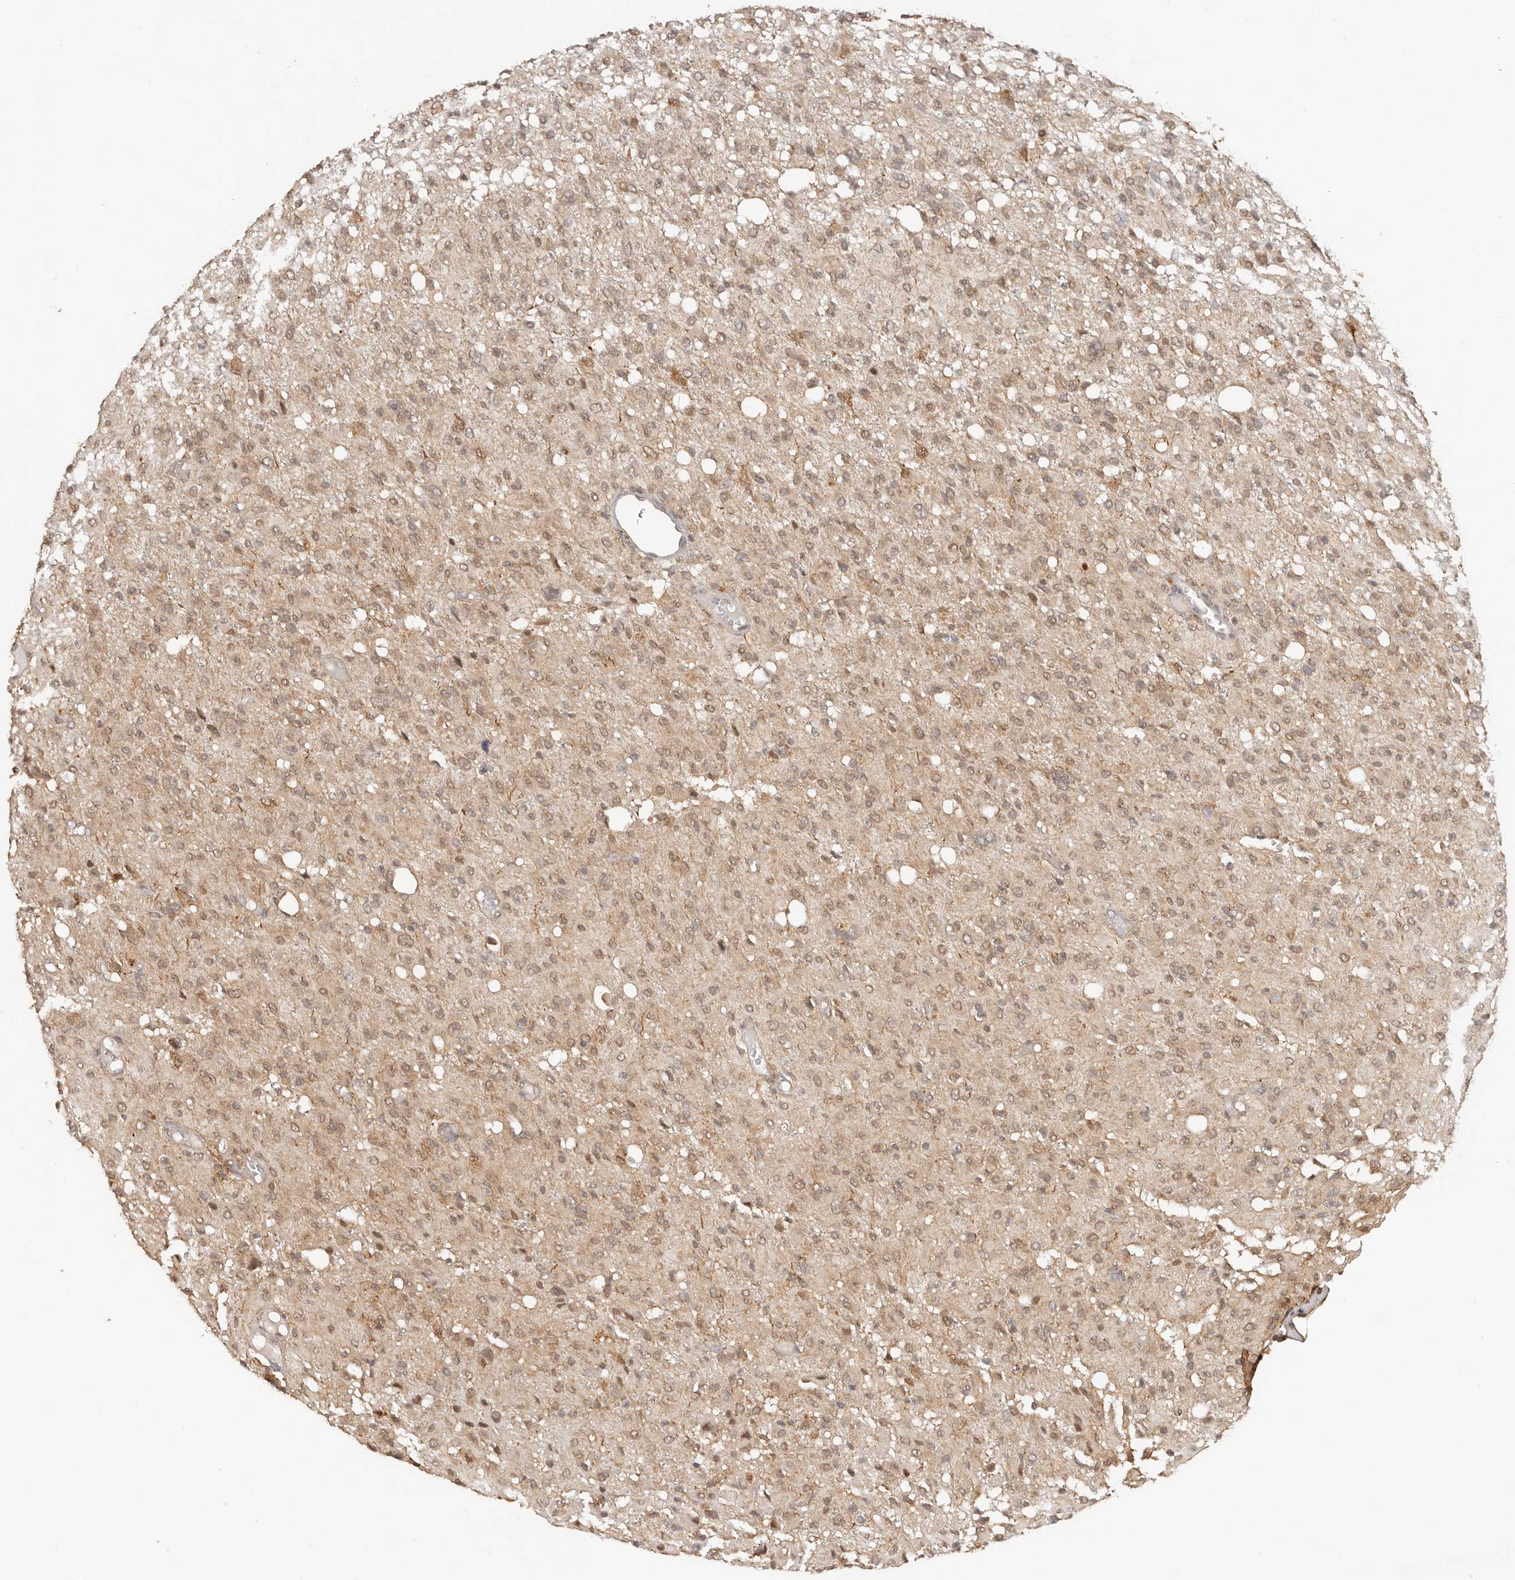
{"staining": {"intensity": "weak", "quantity": ">75%", "location": "nuclear"}, "tissue": "glioma", "cell_type": "Tumor cells", "image_type": "cancer", "snomed": [{"axis": "morphology", "description": "Glioma, malignant, High grade"}, {"axis": "topography", "description": "Brain"}], "caption": "DAB immunohistochemical staining of human malignant high-grade glioma demonstrates weak nuclear protein staining in about >75% of tumor cells. The protein of interest is shown in brown color, while the nuclei are stained blue.", "gene": "PSMA5", "patient": {"sex": "female", "age": 59}}